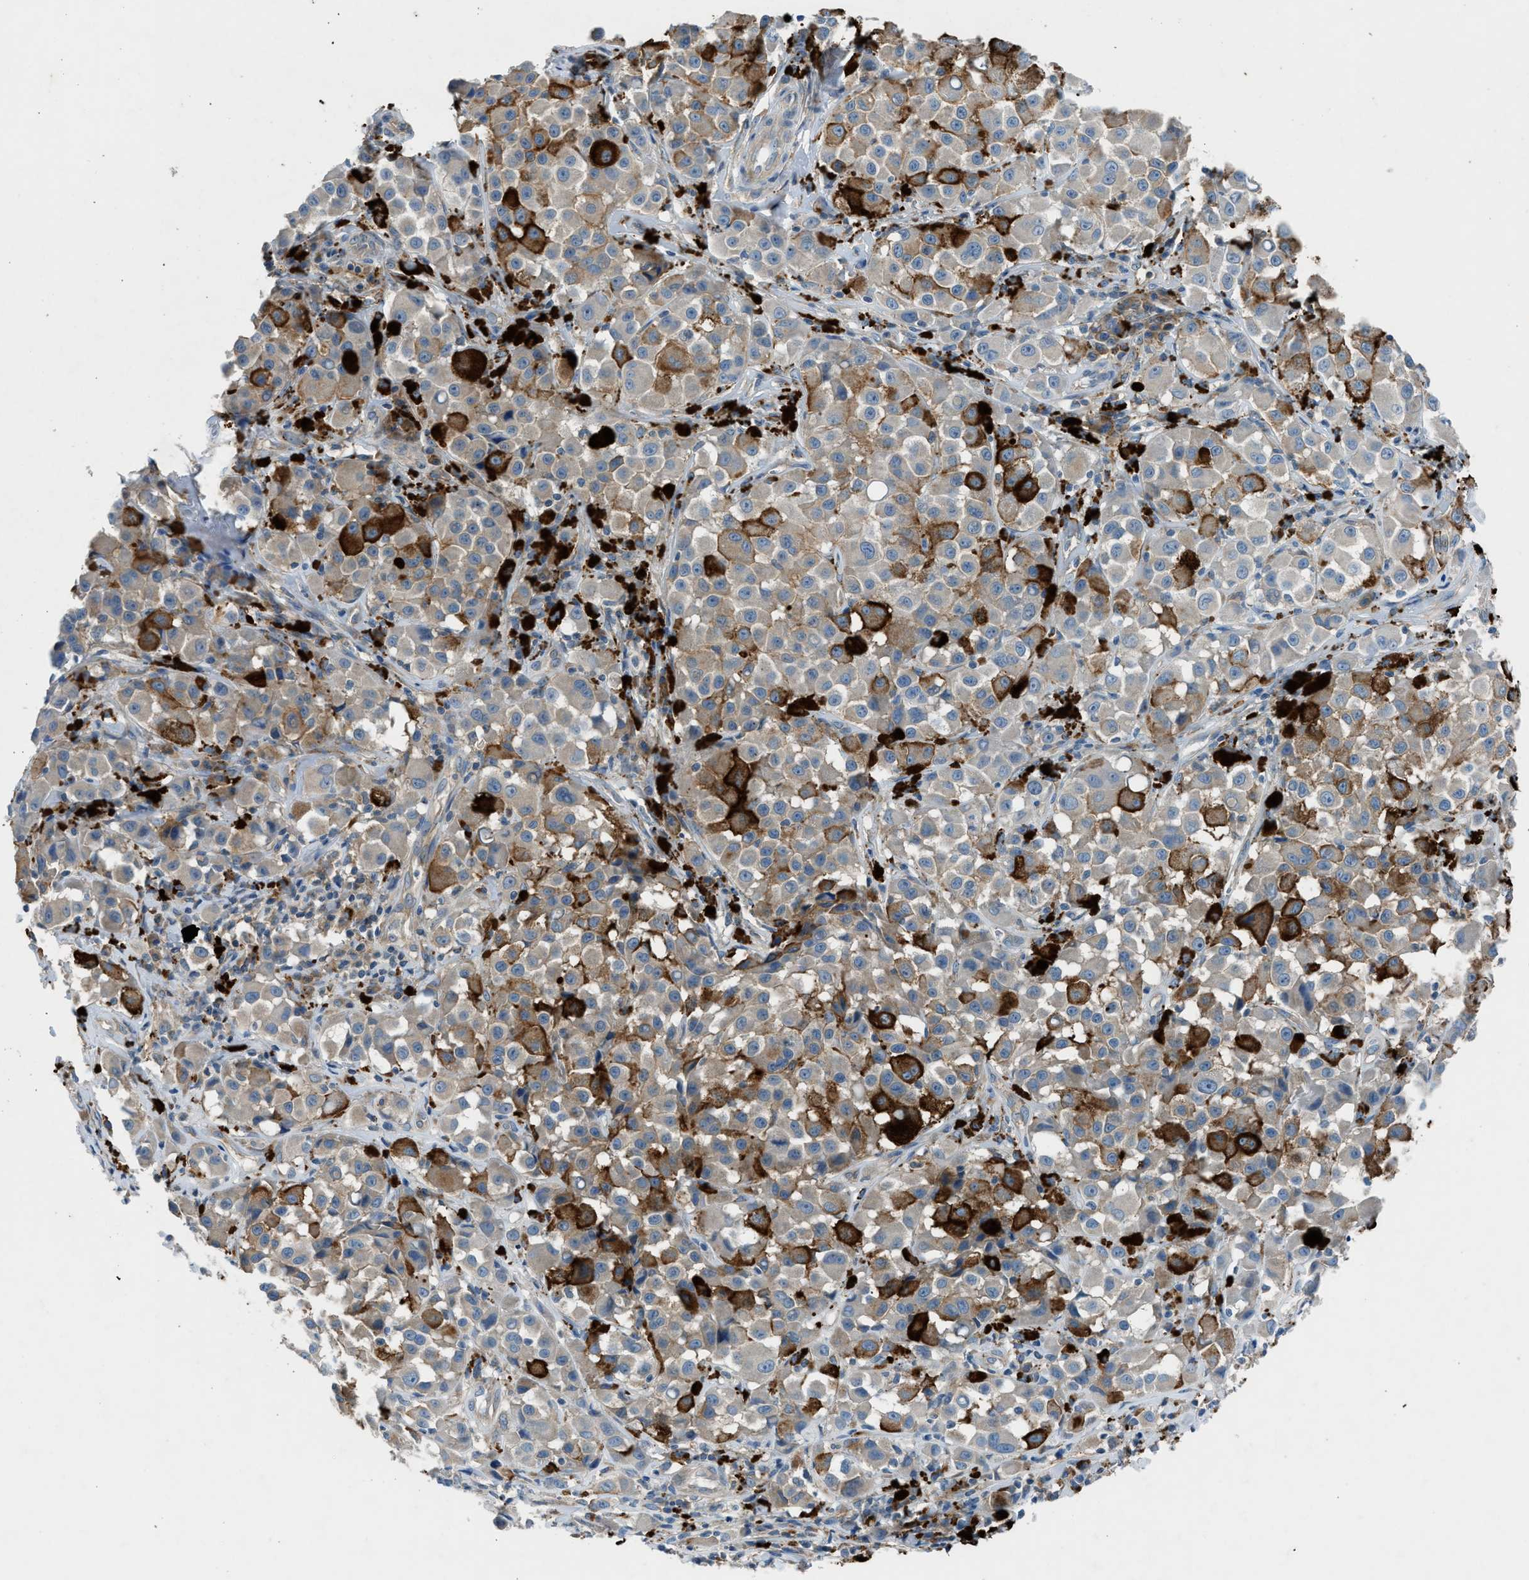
{"staining": {"intensity": "weak", "quantity": "<25%", "location": "cytoplasmic/membranous"}, "tissue": "melanoma", "cell_type": "Tumor cells", "image_type": "cancer", "snomed": [{"axis": "morphology", "description": "Malignant melanoma, NOS"}, {"axis": "topography", "description": "Skin"}], "caption": "Immunohistochemical staining of melanoma shows no significant staining in tumor cells.", "gene": "BMP1", "patient": {"sex": "male", "age": 84}}